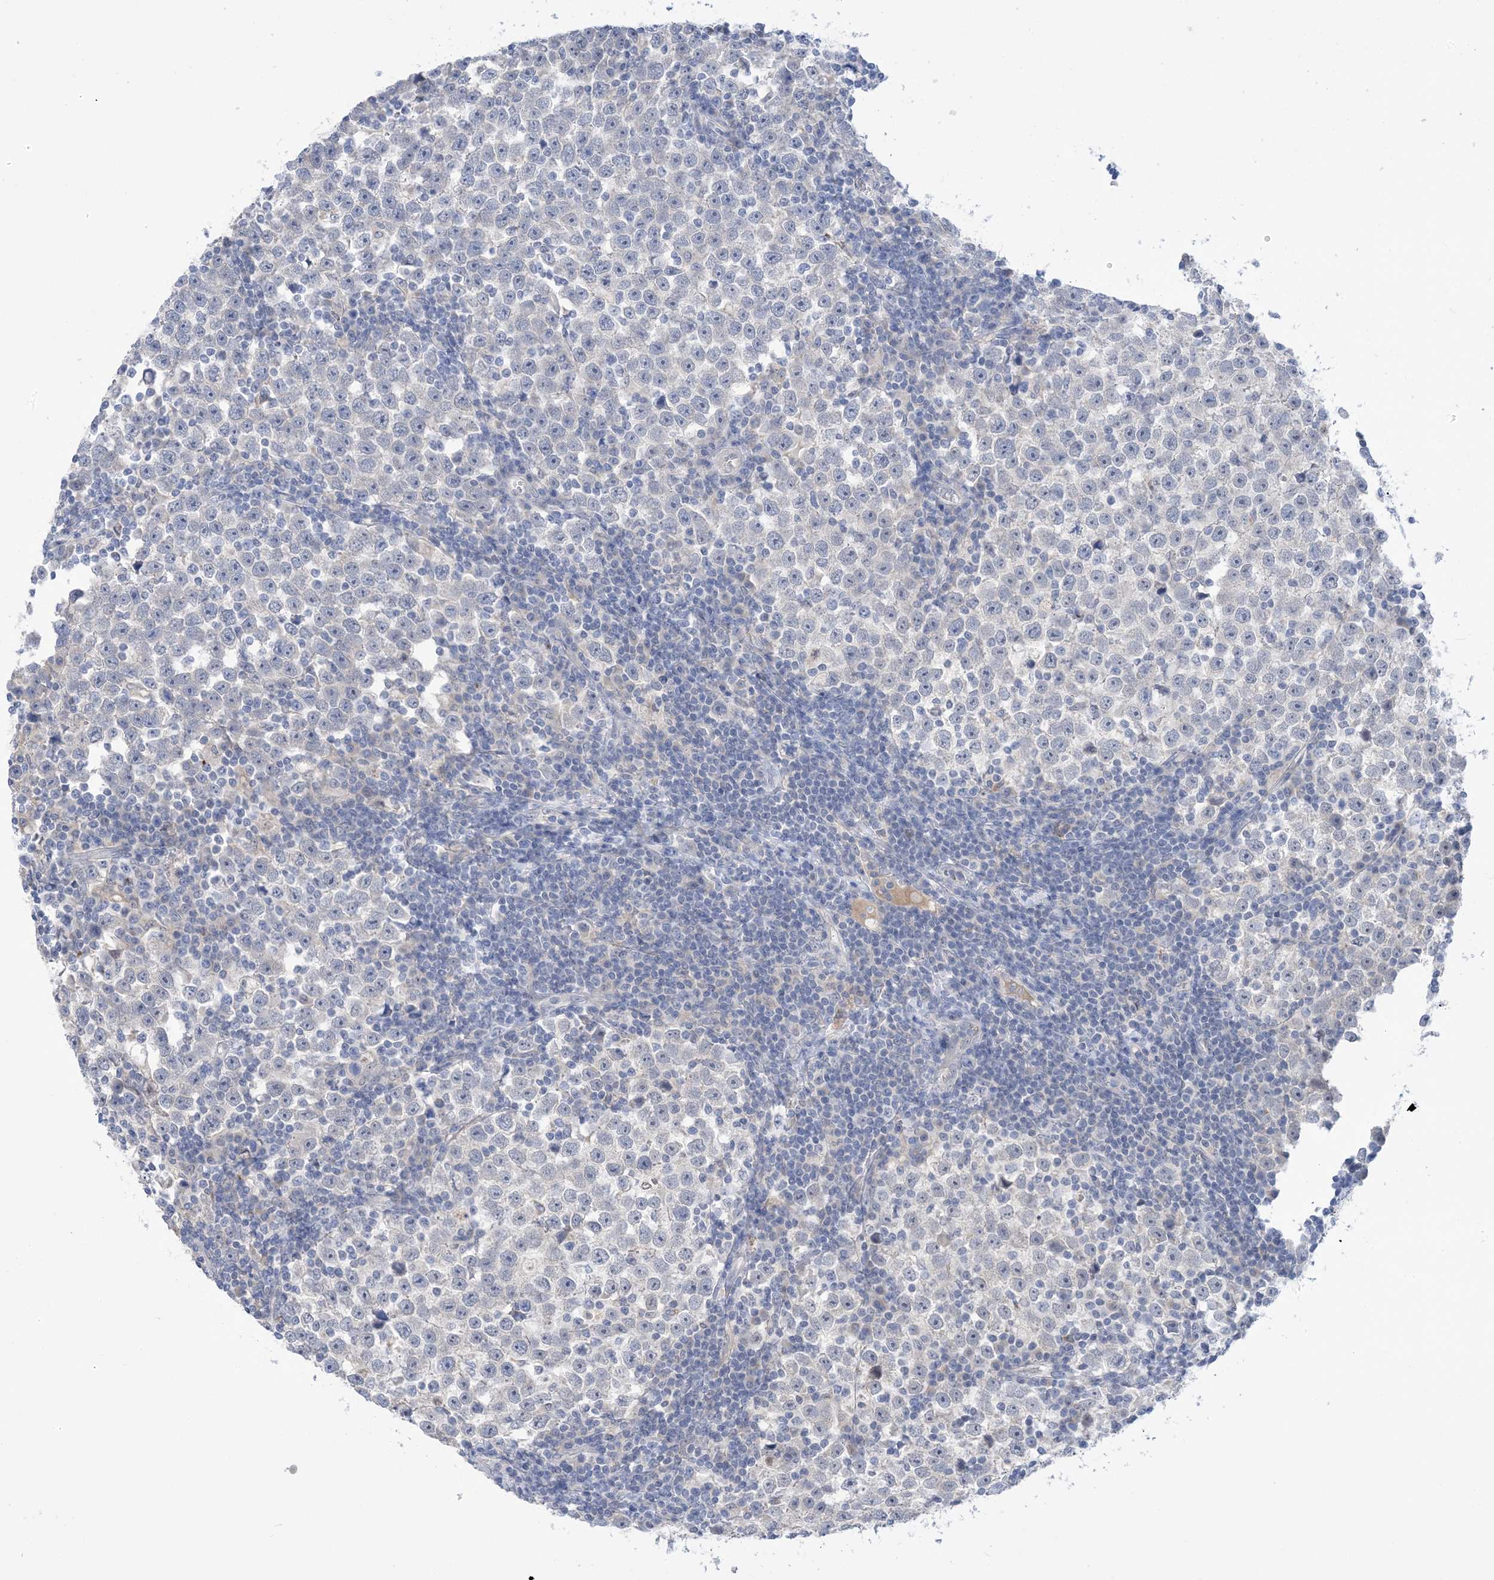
{"staining": {"intensity": "negative", "quantity": "none", "location": "none"}, "tissue": "testis cancer", "cell_type": "Tumor cells", "image_type": "cancer", "snomed": [{"axis": "morphology", "description": "Normal tissue, NOS"}, {"axis": "morphology", "description": "Seminoma, NOS"}, {"axis": "topography", "description": "Testis"}], "caption": "This is an immunohistochemistry (IHC) image of testis cancer. There is no expression in tumor cells.", "gene": "TTYH1", "patient": {"sex": "male", "age": 43}}